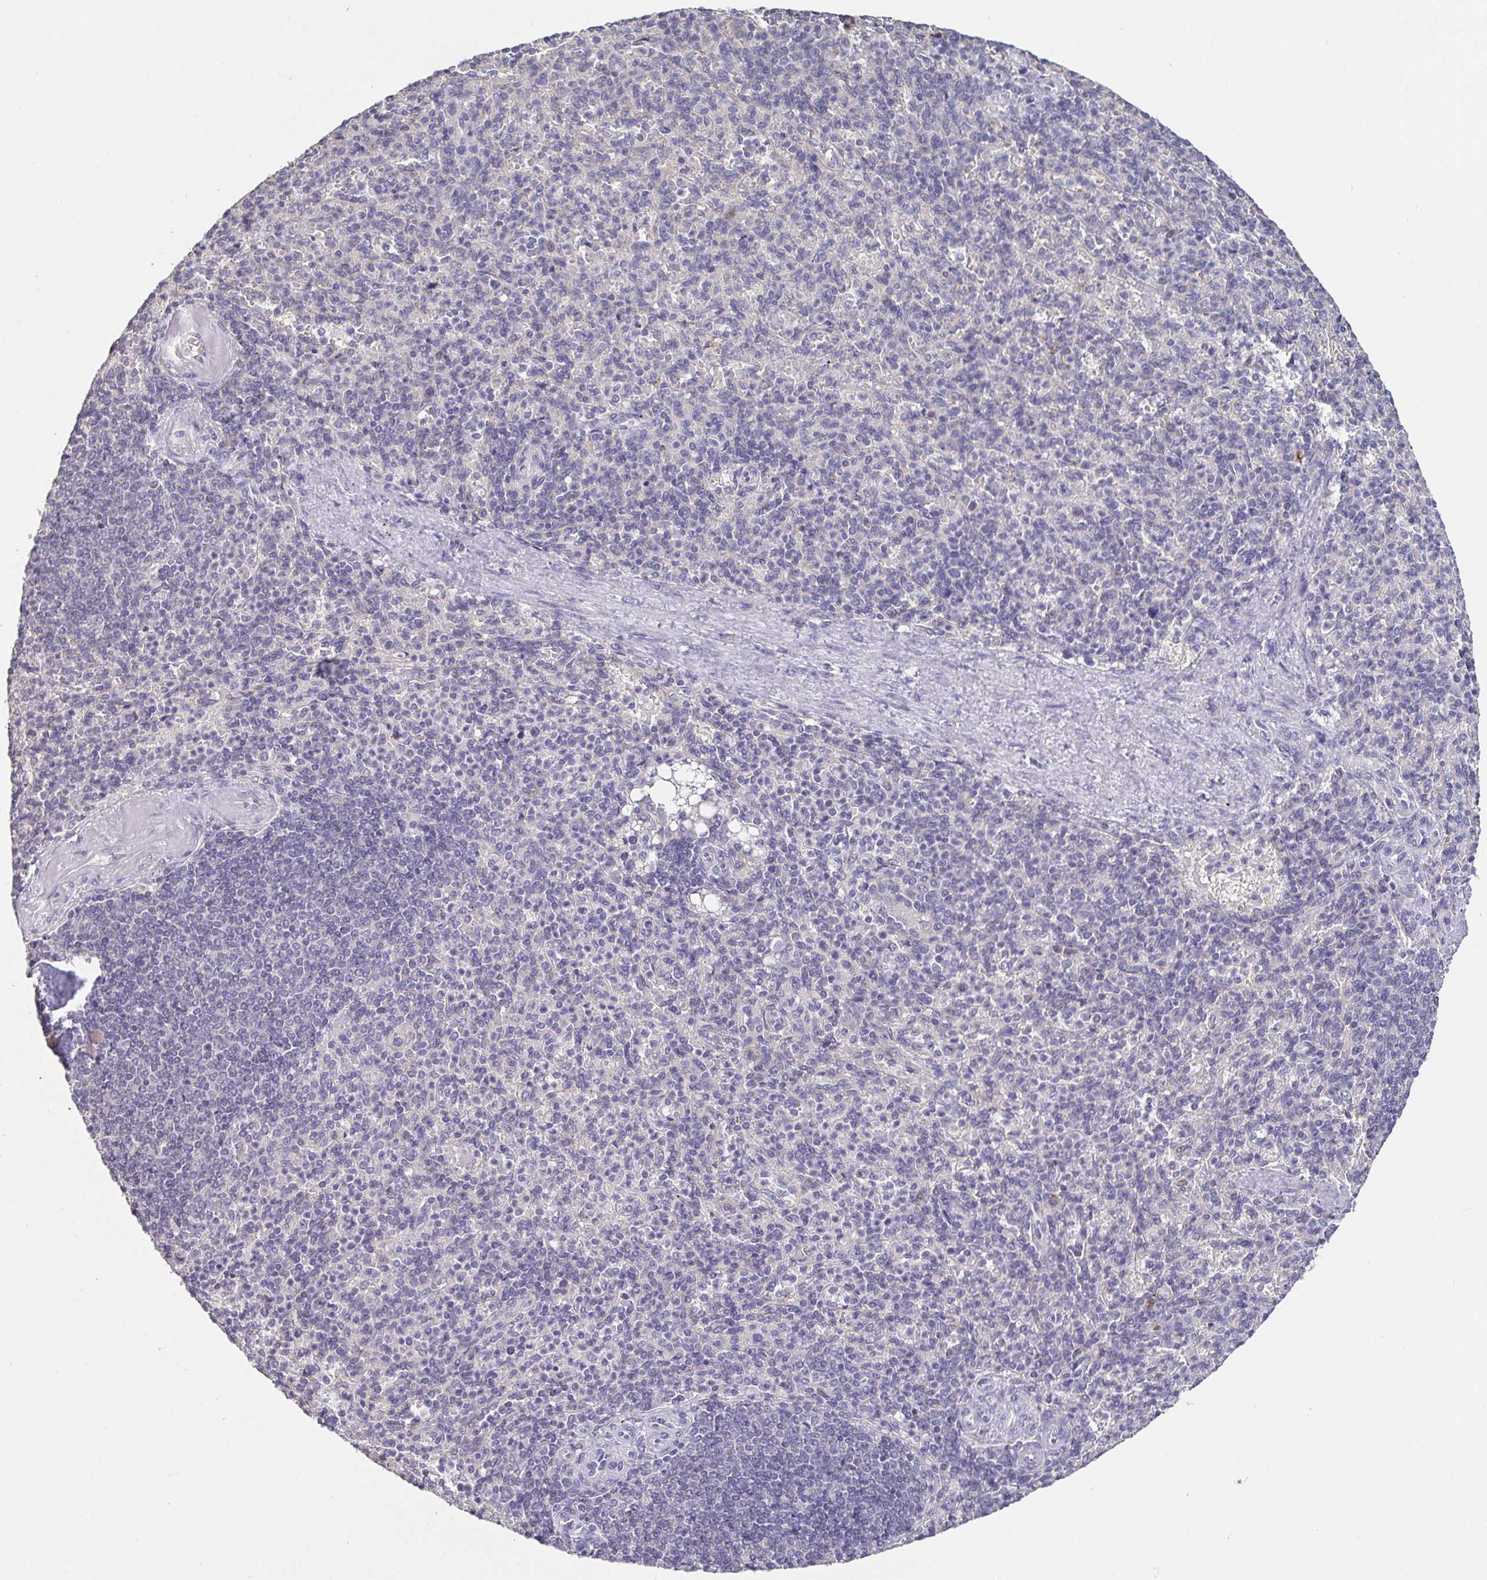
{"staining": {"intensity": "negative", "quantity": "none", "location": "none"}, "tissue": "spleen", "cell_type": "Cells in red pulp", "image_type": "normal", "snomed": [{"axis": "morphology", "description": "Normal tissue, NOS"}, {"axis": "topography", "description": "Spleen"}], "caption": "Immunohistochemistry (IHC) histopathology image of unremarkable spleen: human spleen stained with DAB (3,3'-diaminobenzidine) exhibits no significant protein expression in cells in red pulp. The staining was performed using DAB (3,3'-diaminobenzidine) to visualize the protein expression in brown, while the nuclei were stained in blue with hematoxylin (Magnification: 20x).", "gene": "ANLN", "patient": {"sex": "female", "age": 74}}